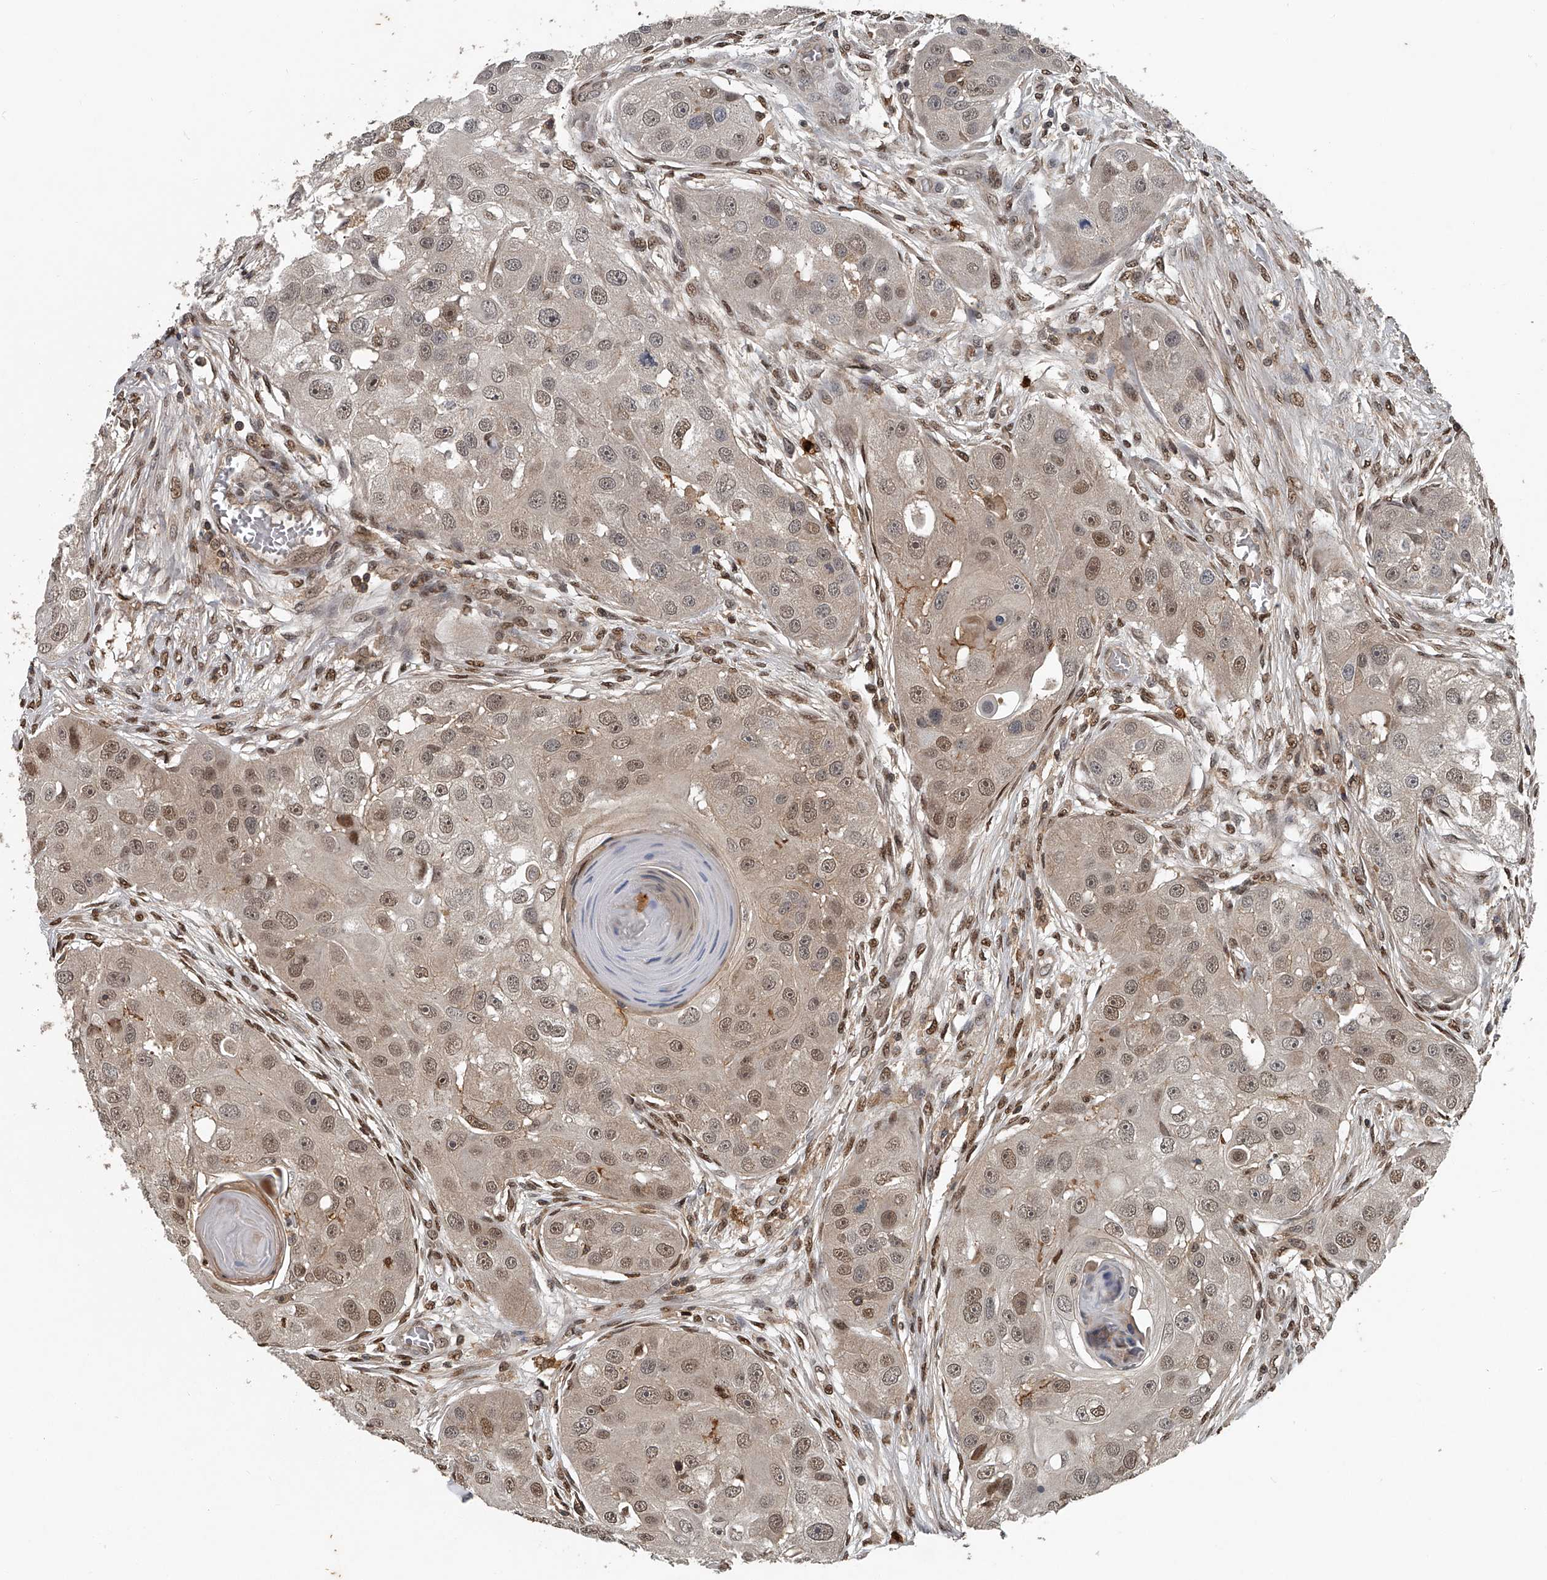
{"staining": {"intensity": "weak", "quantity": ">75%", "location": "cytoplasmic/membranous,nuclear"}, "tissue": "head and neck cancer", "cell_type": "Tumor cells", "image_type": "cancer", "snomed": [{"axis": "morphology", "description": "Normal tissue, NOS"}, {"axis": "morphology", "description": "Squamous cell carcinoma, NOS"}, {"axis": "topography", "description": "Skeletal muscle"}, {"axis": "topography", "description": "Head-Neck"}], "caption": "This photomicrograph displays head and neck squamous cell carcinoma stained with immunohistochemistry (IHC) to label a protein in brown. The cytoplasmic/membranous and nuclear of tumor cells show weak positivity for the protein. Nuclei are counter-stained blue.", "gene": "PLEKHG1", "patient": {"sex": "male", "age": 51}}